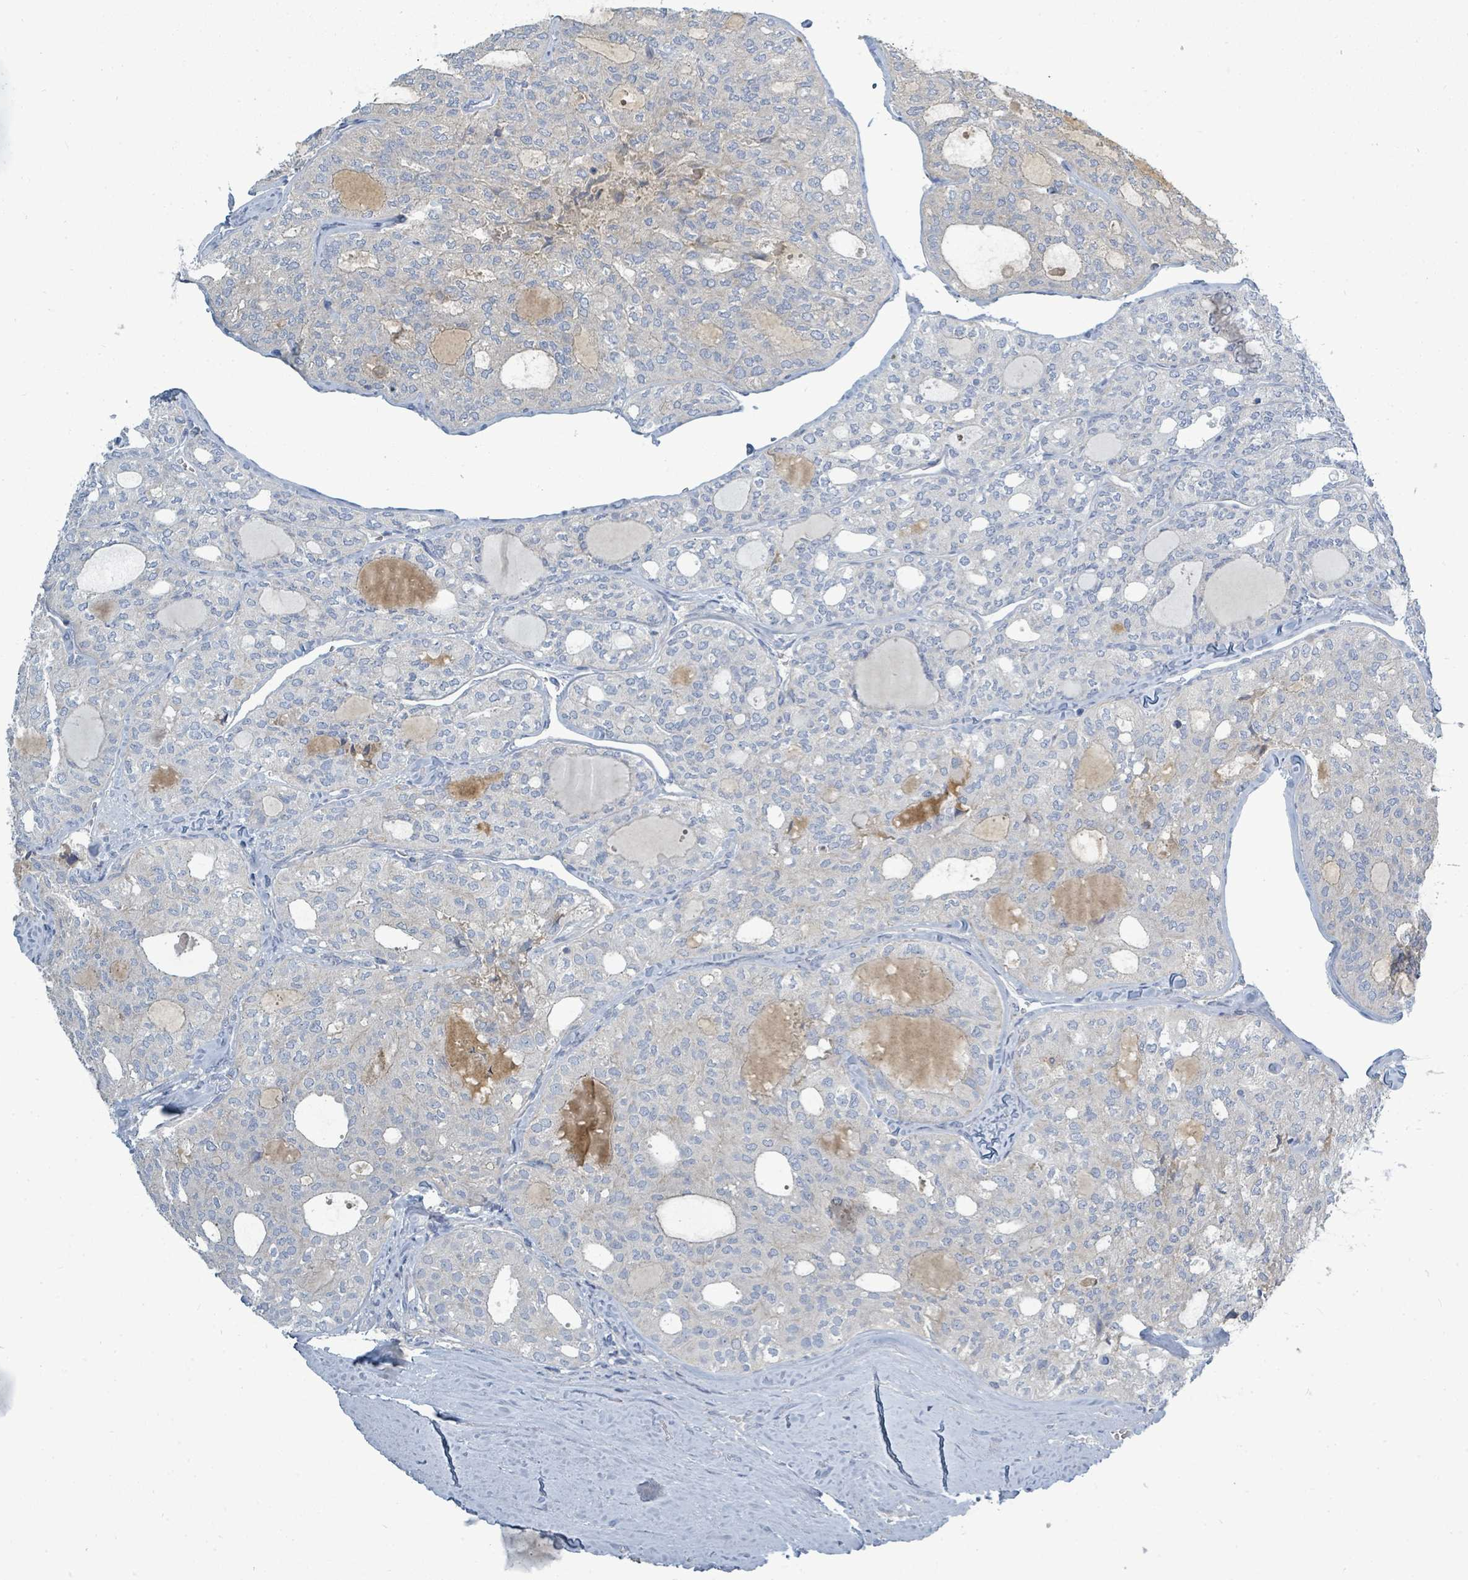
{"staining": {"intensity": "negative", "quantity": "none", "location": "none"}, "tissue": "thyroid cancer", "cell_type": "Tumor cells", "image_type": "cancer", "snomed": [{"axis": "morphology", "description": "Follicular adenoma carcinoma, NOS"}, {"axis": "topography", "description": "Thyroid gland"}], "caption": "DAB immunohistochemical staining of thyroid follicular adenoma carcinoma displays no significant staining in tumor cells.", "gene": "SLC25A23", "patient": {"sex": "male", "age": 75}}